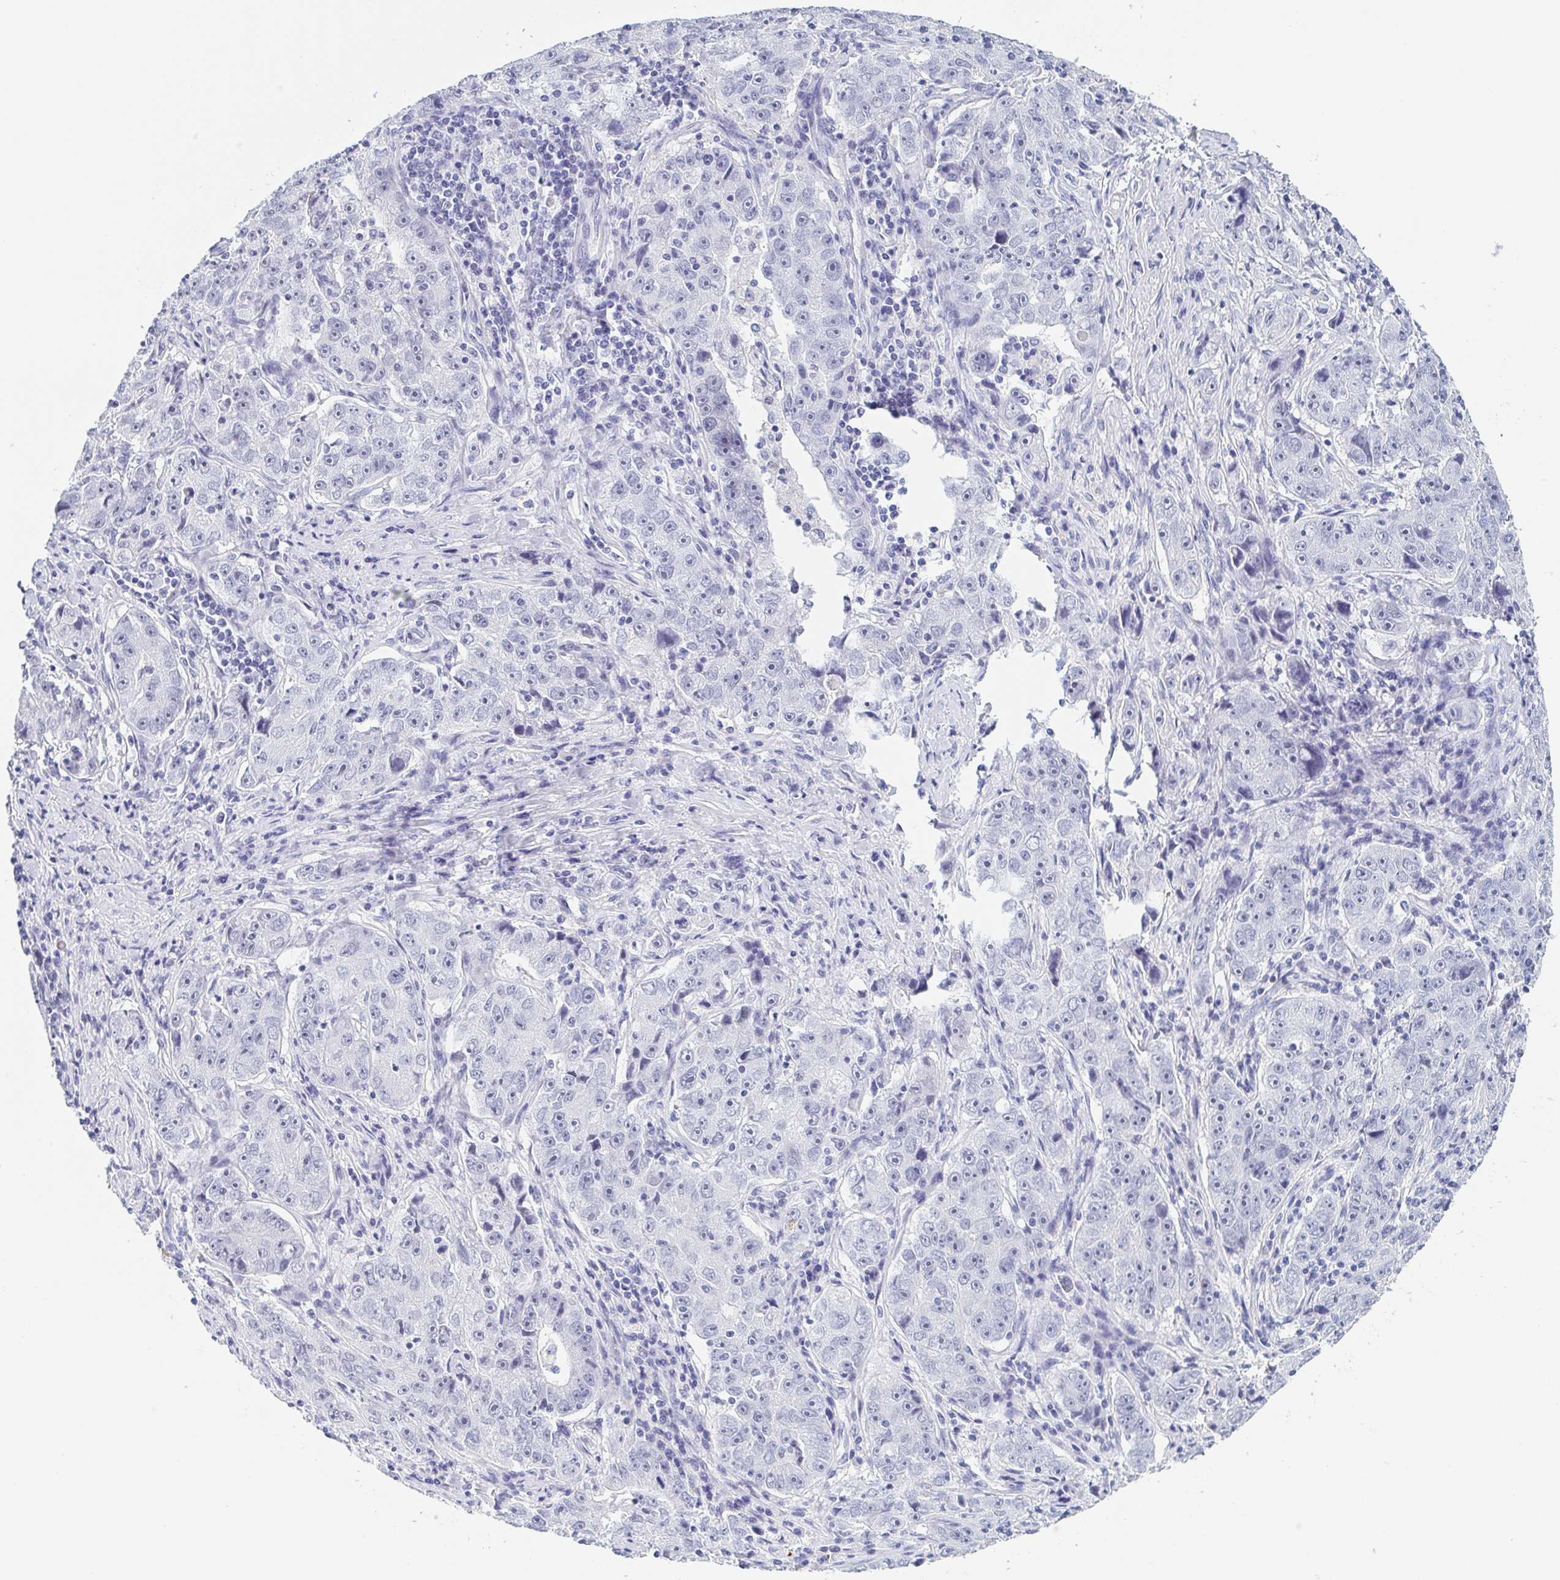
{"staining": {"intensity": "negative", "quantity": "none", "location": "none"}, "tissue": "lung cancer", "cell_type": "Tumor cells", "image_type": "cancer", "snomed": [{"axis": "morphology", "description": "Normal morphology"}, {"axis": "morphology", "description": "Adenocarcinoma, NOS"}, {"axis": "topography", "description": "Lymph node"}, {"axis": "topography", "description": "Lung"}], "caption": "Tumor cells show no significant staining in lung cancer (adenocarcinoma).", "gene": "REG4", "patient": {"sex": "female", "age": 57}}